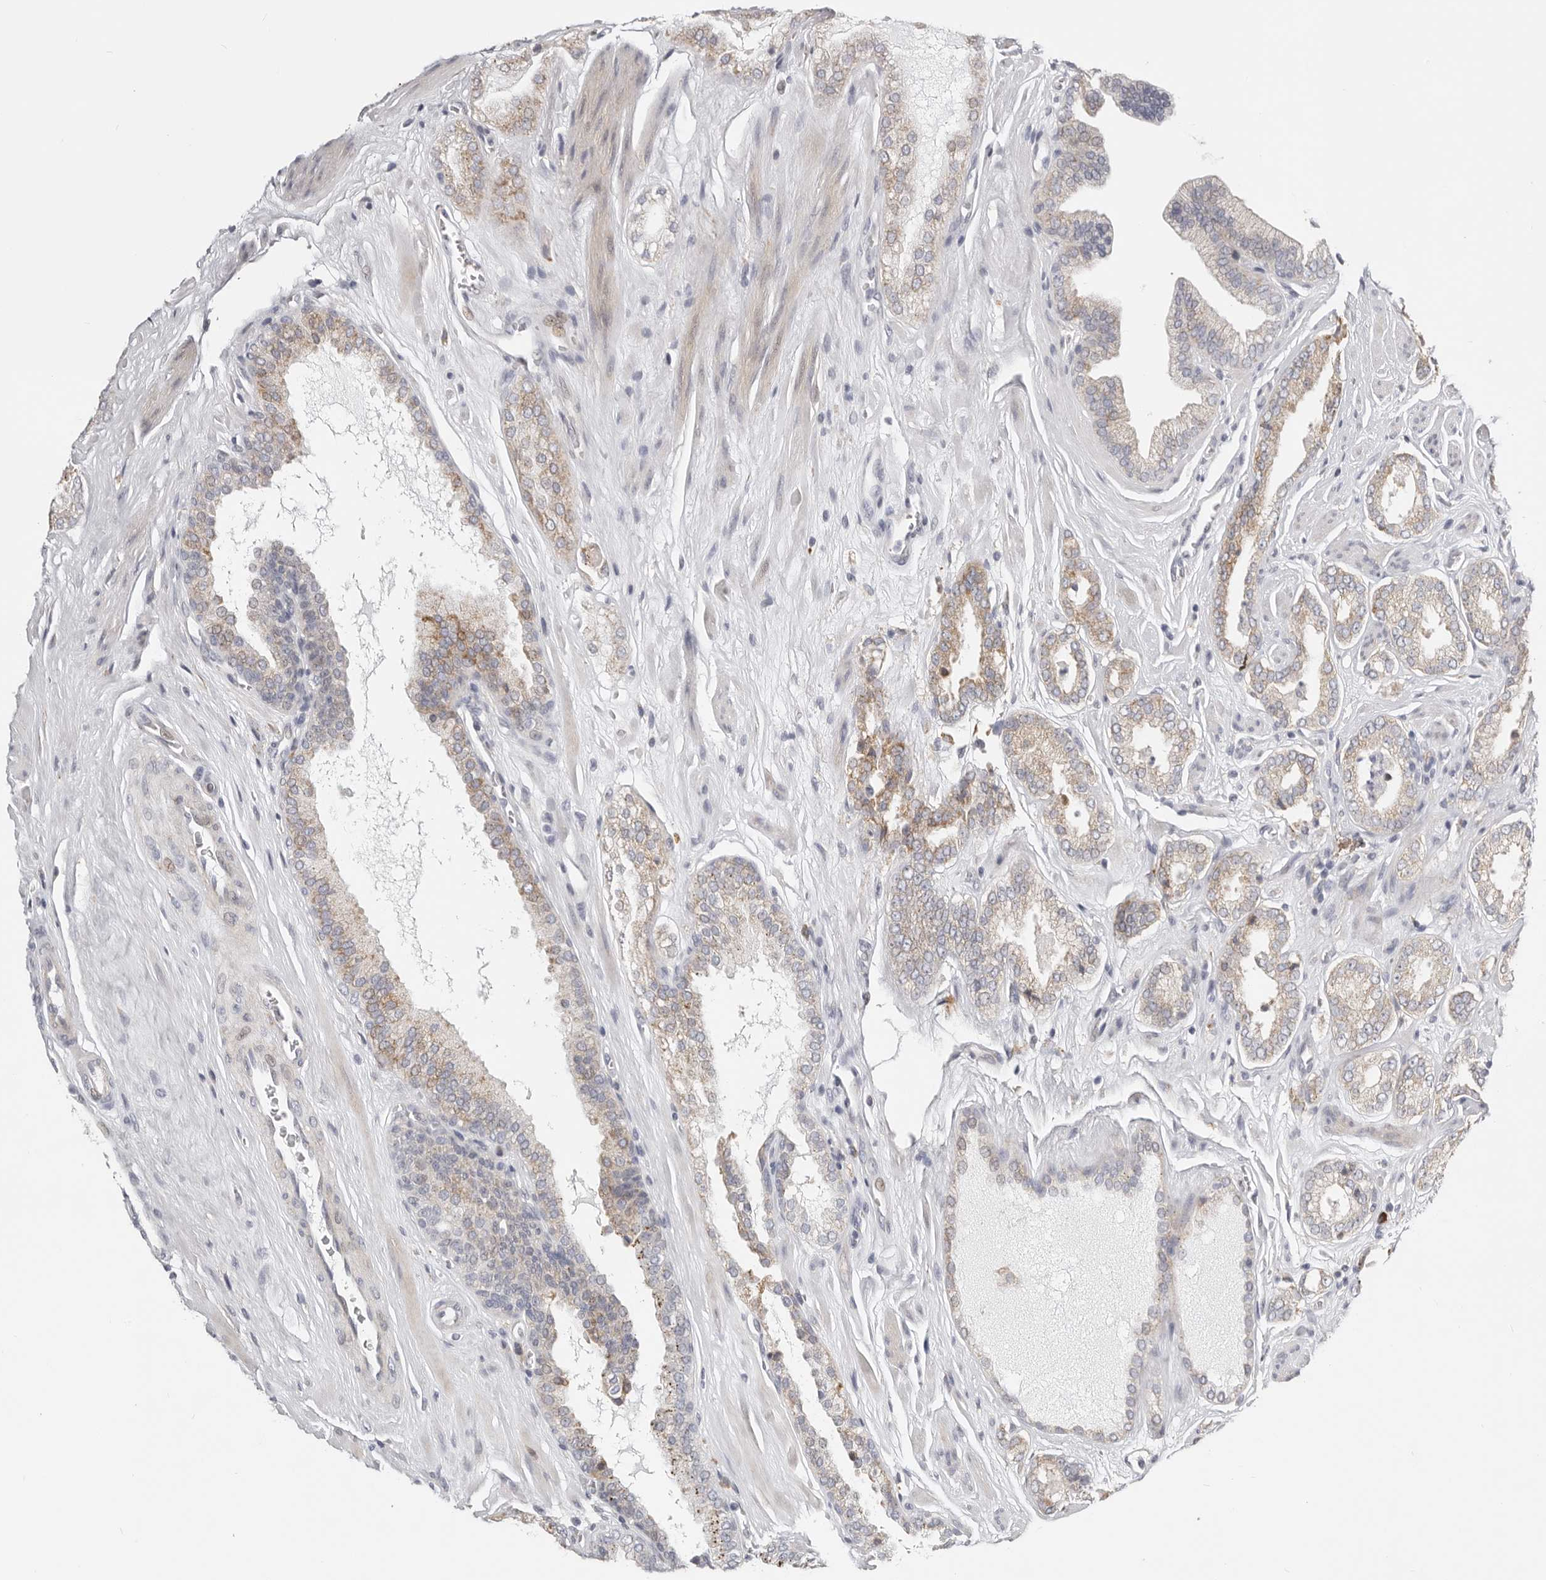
{"staining": {"intensity": "weak", "quantity": "<25%", "location": "cytoplasmic/membranous"}, "tissue": "prostate cancer", "cell_type": "Tumor cells", "image_type": "cancer", "snomed": [{"axis": "morphology", "description": "Adenocarcinoma, Low grade"}, {"axis": "topography", "description": "Prostate"}], "caption": "Protein analysis of adenocarcinoma (low-grade) (prostate) reveals no significant staining in tumor cells. (Stains: DAB (3,3'-diaminobenzidine) IHC with hematoxylin counter stain, Microscopy: brightfield microscopy at high magnification).", "gene": "IL32", "patient": {"sex": "male", "age": 62}}